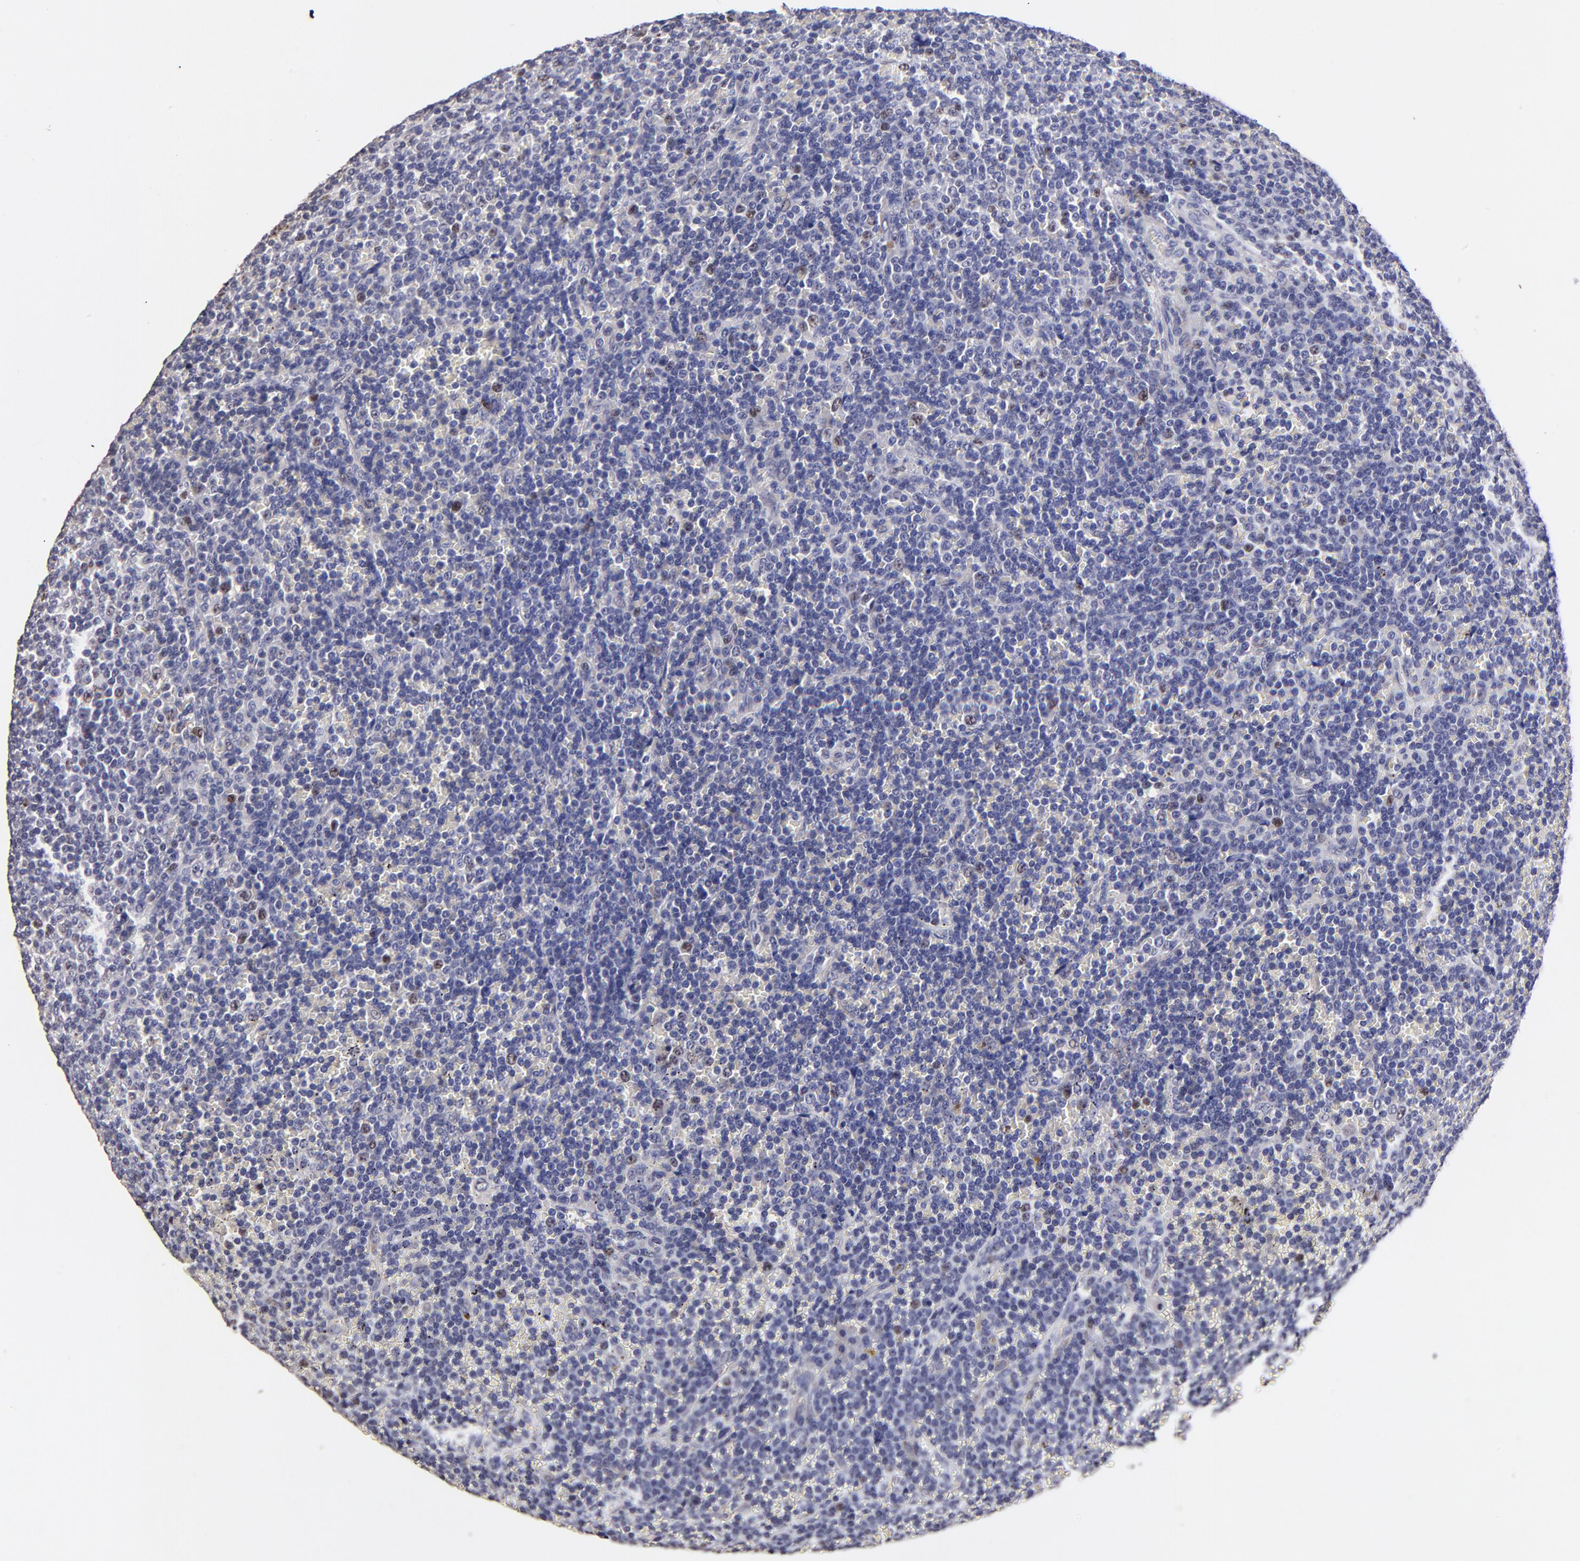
{"staining": {"intensity": "moderate", "quantity": "<25%", "location": "nuclear"}, "tissue": "lymphoma", "cell_type": "Tumor cells", "image_type": "cancer", "snomed": [{"axis": "morphology", "description": "Malignant lymphoma, non-Hodgkin's type, Low grade"}, {"axis": "topography", "description": "Spleen"}], "caption": "There is low levels of moderate nuclear staining in tumor cells of low-grade malignant lymphoma, non-Hodgkin's type, as demonstrated by immunohistochemical staining (brown color).", "gene": "DNMT1", "patient": {"sex": "male", "age": 80}}